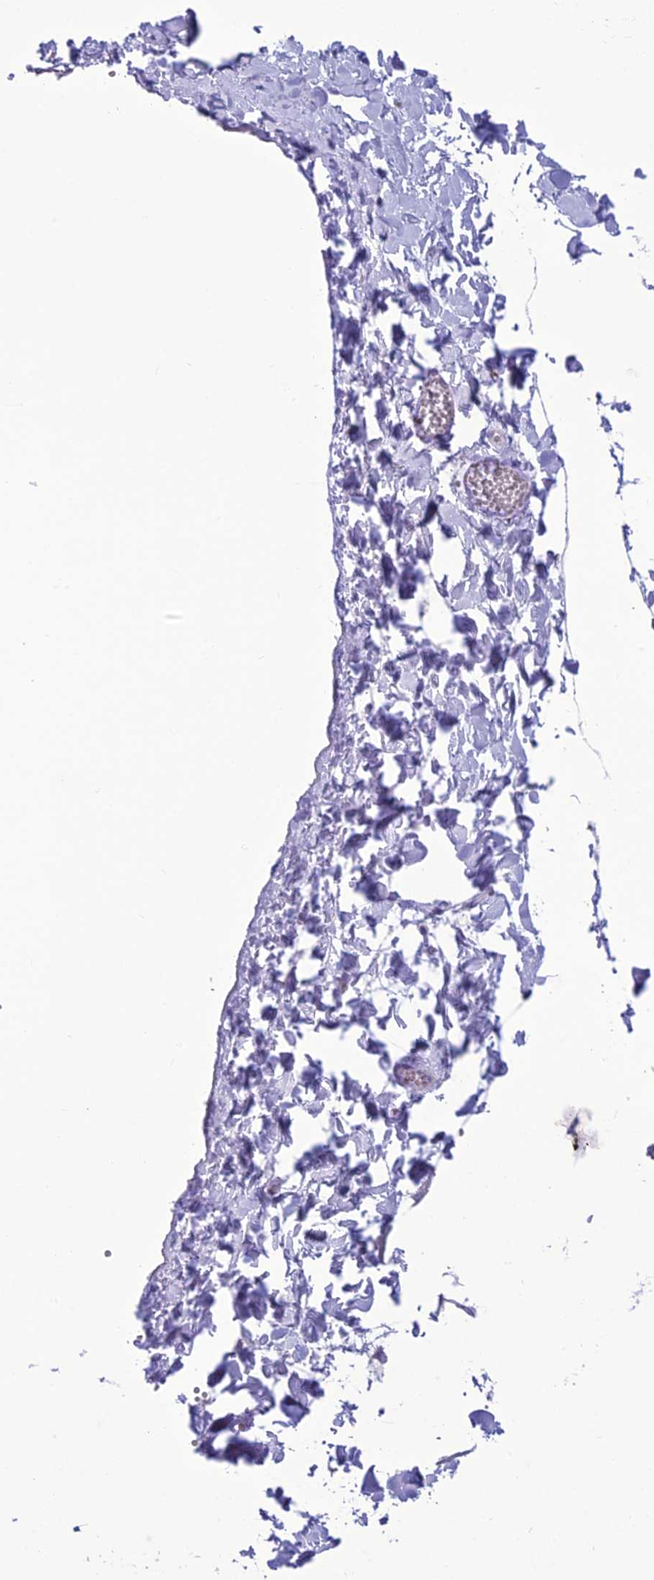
{"staining": {"intensity": "negative", "quantity": "none", "location": "none"}, "tissue": "adipose tissue", "cell_type": "Adipocytes", "image_type": "normal", "snomed": [{"axis": "morphology", "description": "Normal tissue, NOS"}, {"axis": "topography", "description": "Gallbladder"}, {"axis": "topography", "description": "Peripheral nerve tissue"}], "caption": "DAB immunohistochemical staining of benign adipose tissue reveals no significant positivity in adipocytes. Nuclei are stained in blue.", "gene": "TRAM1L1", "patient": {"sex": "male", "age": 38}}